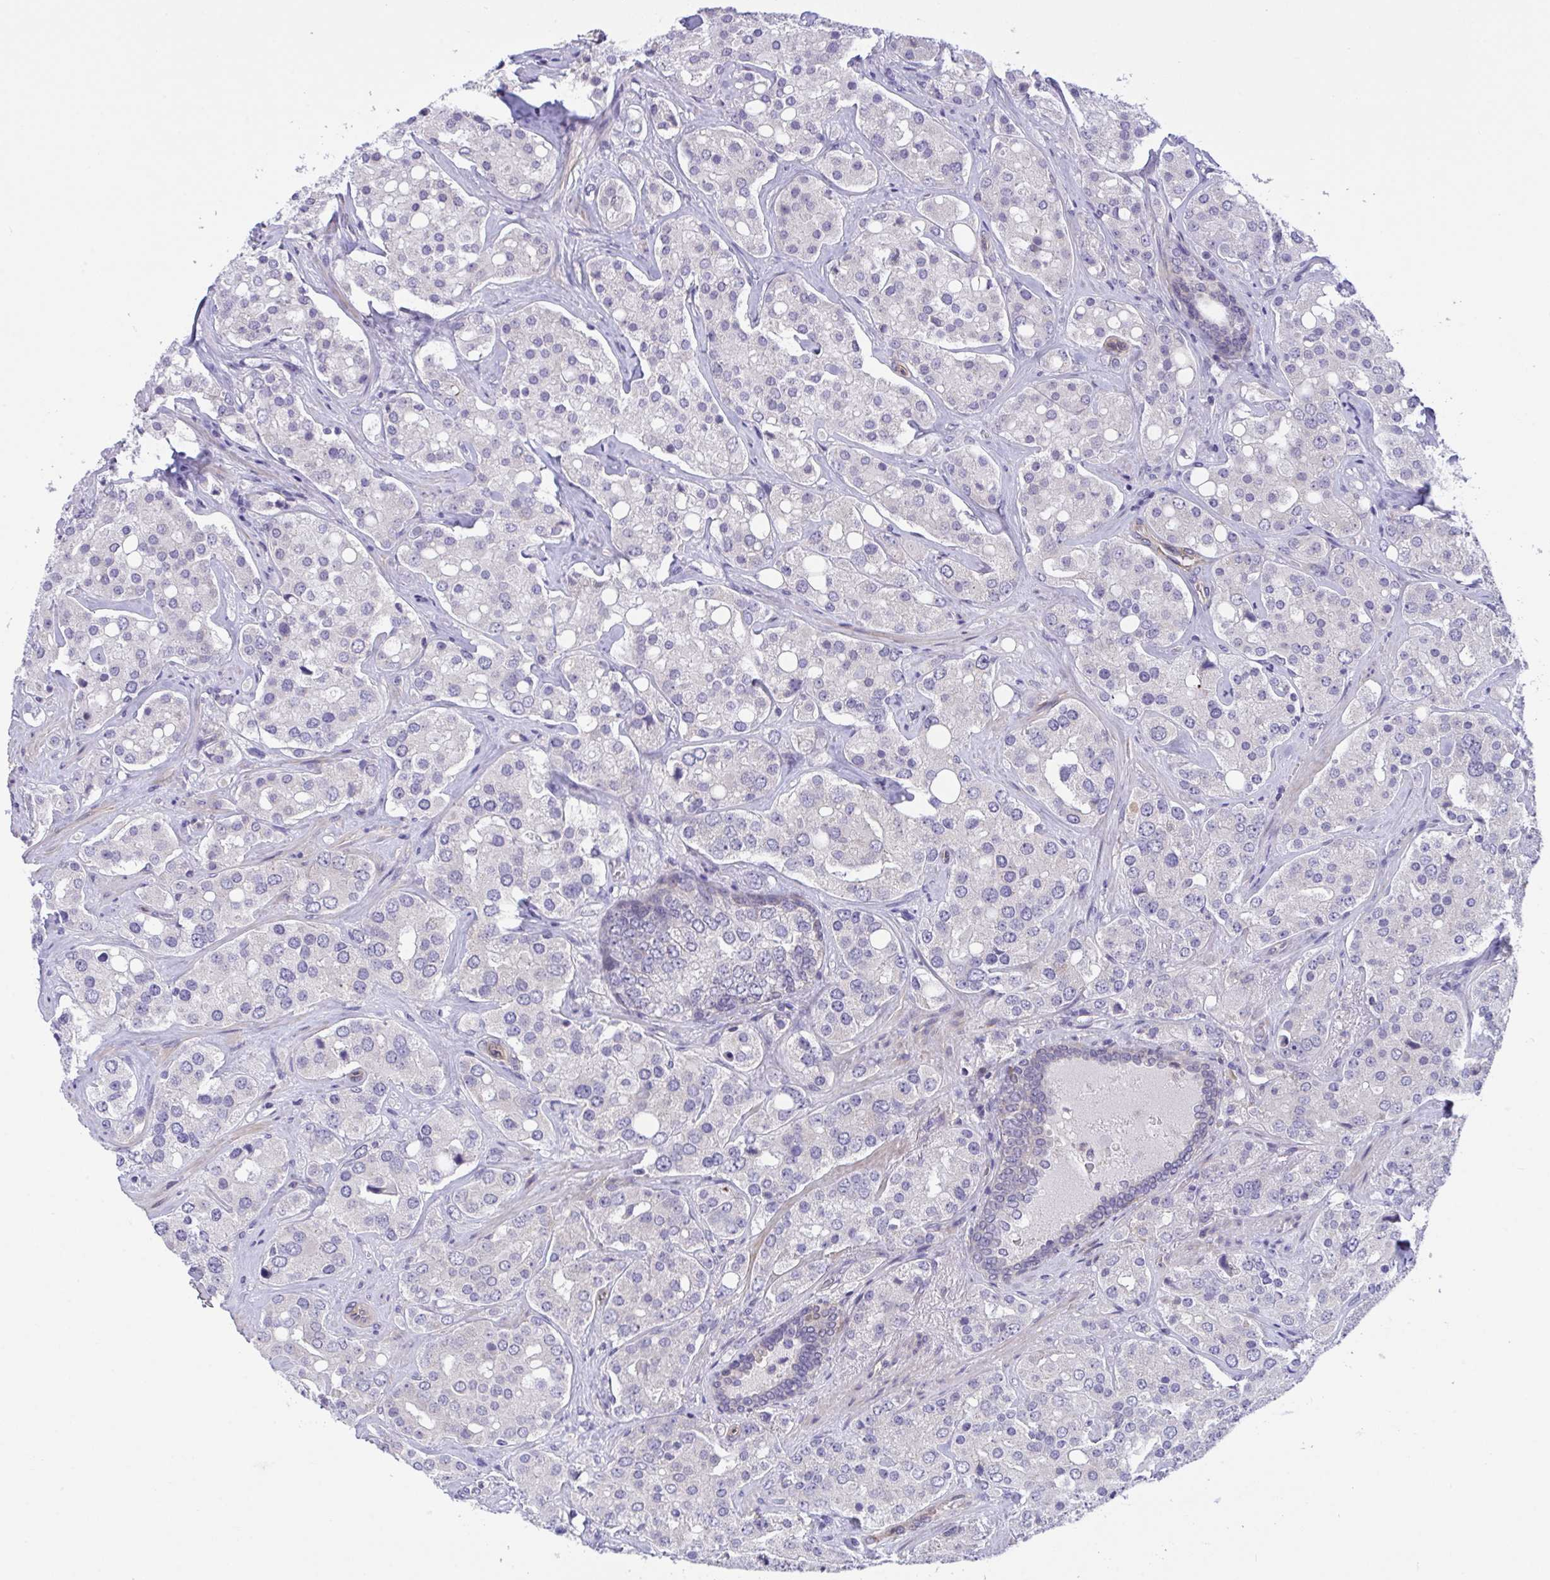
{"staining": {"intensity": "negative", "quantity": "none", "location": "none"}, "tissue": "prostate cancer", "cell_type": "Tumor cells", "image_type": "cancer", "snomed": [{"axis": "morphology", "description": "Adenocarcinoma, High grade"}, {"axis": "topography", "description": "Prostate"}], "caption": "This is an immunohistochemistry (IHC) histopathology image of human prostate cancer. There is no expression in tumor cells.", "gene": "RHOXF1", "patient": {"sex": "male", "age": 67}}